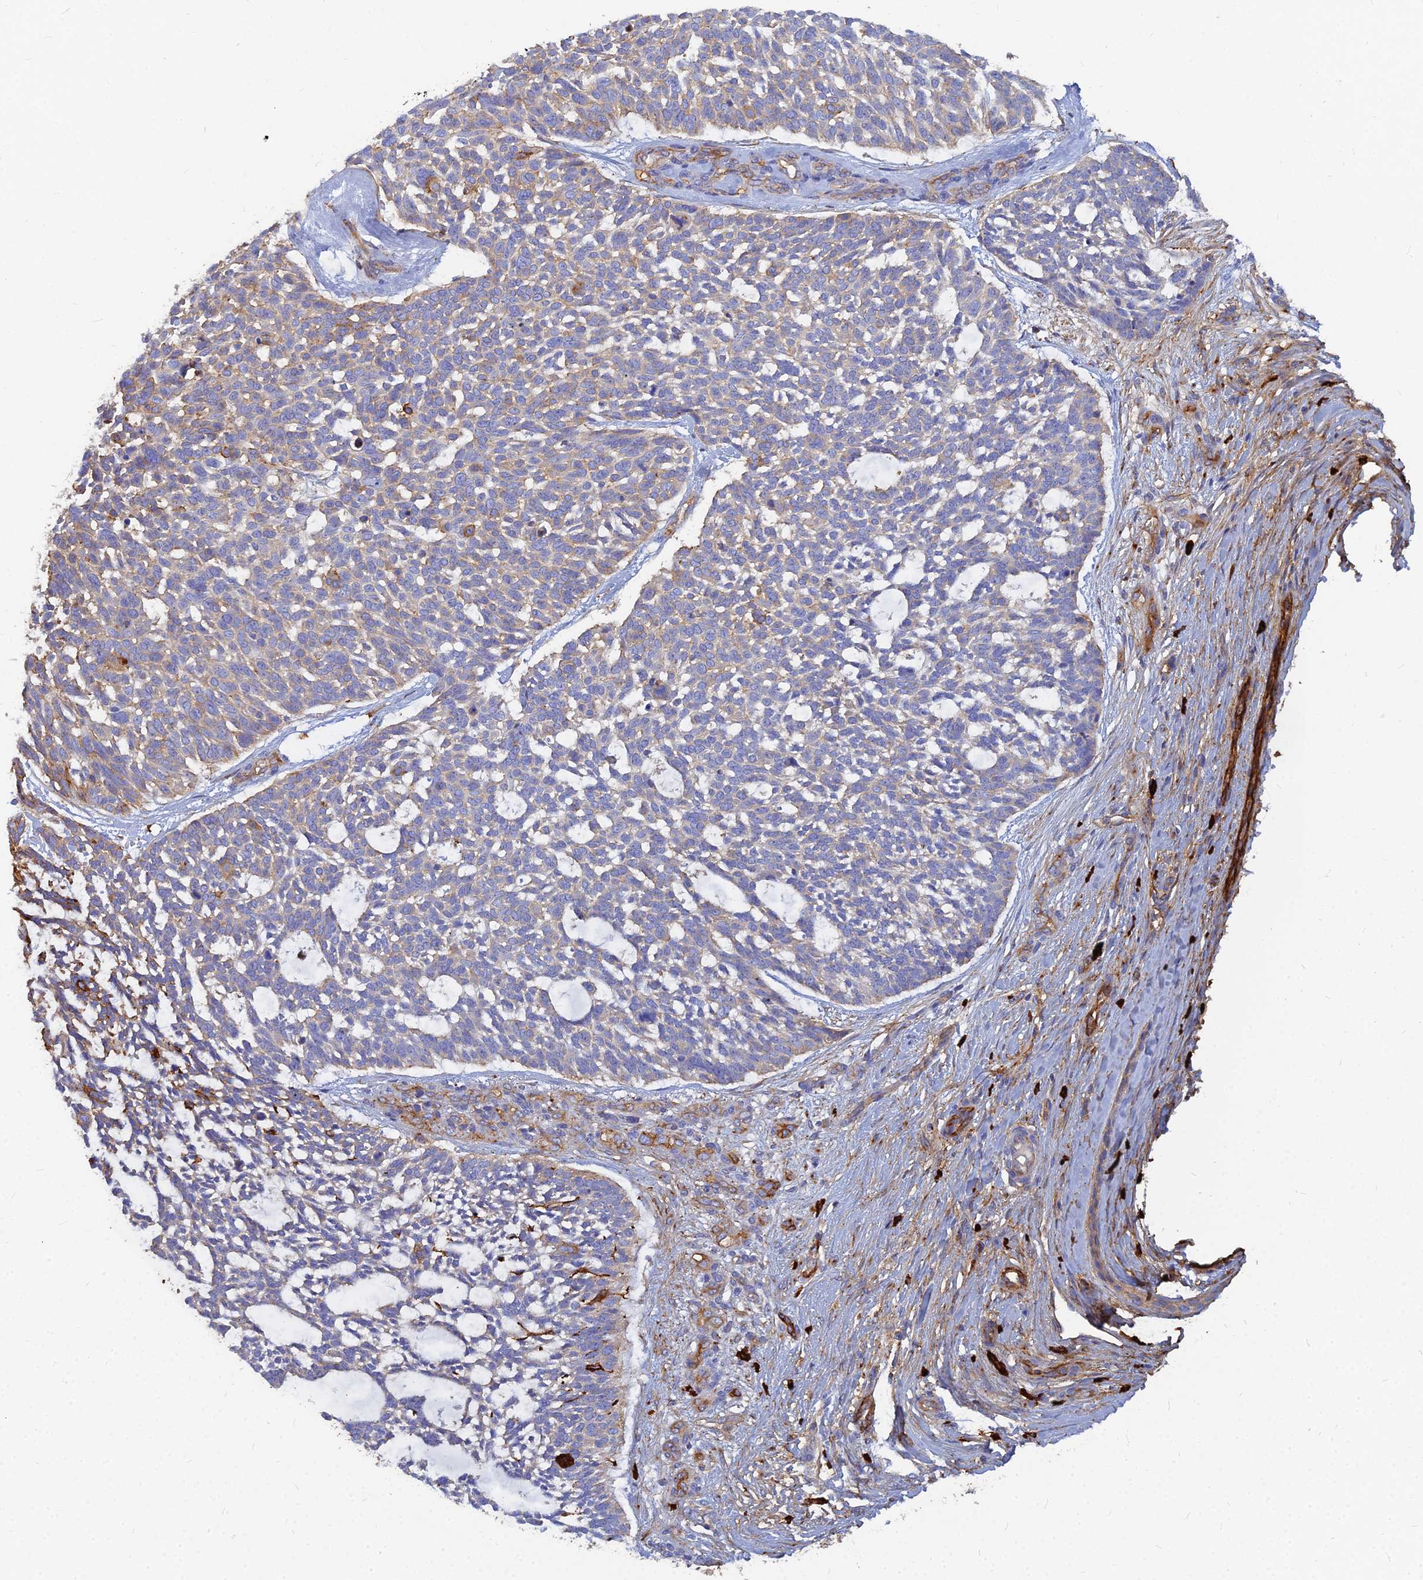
{"staining": {"intensity": "weak", "quantity": "<25%", "location": "cytoplasmic/membranous"}, "tissue": "skin cancer", "cell_type": "Tumor cells", "image_type": "cancer", "snomed": [{"axis": "morphology", "description": "Basal cell carcinoma"}, {"axis": "topography", "description": "Skin"}], "caption": "Immunohistochemistry micrograph of human basal cell carcinoma (skin) stained for a protein (brown), which reveals no staining in tumor cells.", "gene": "VAT1", "patient": {"sex": "male", "age": 88}}